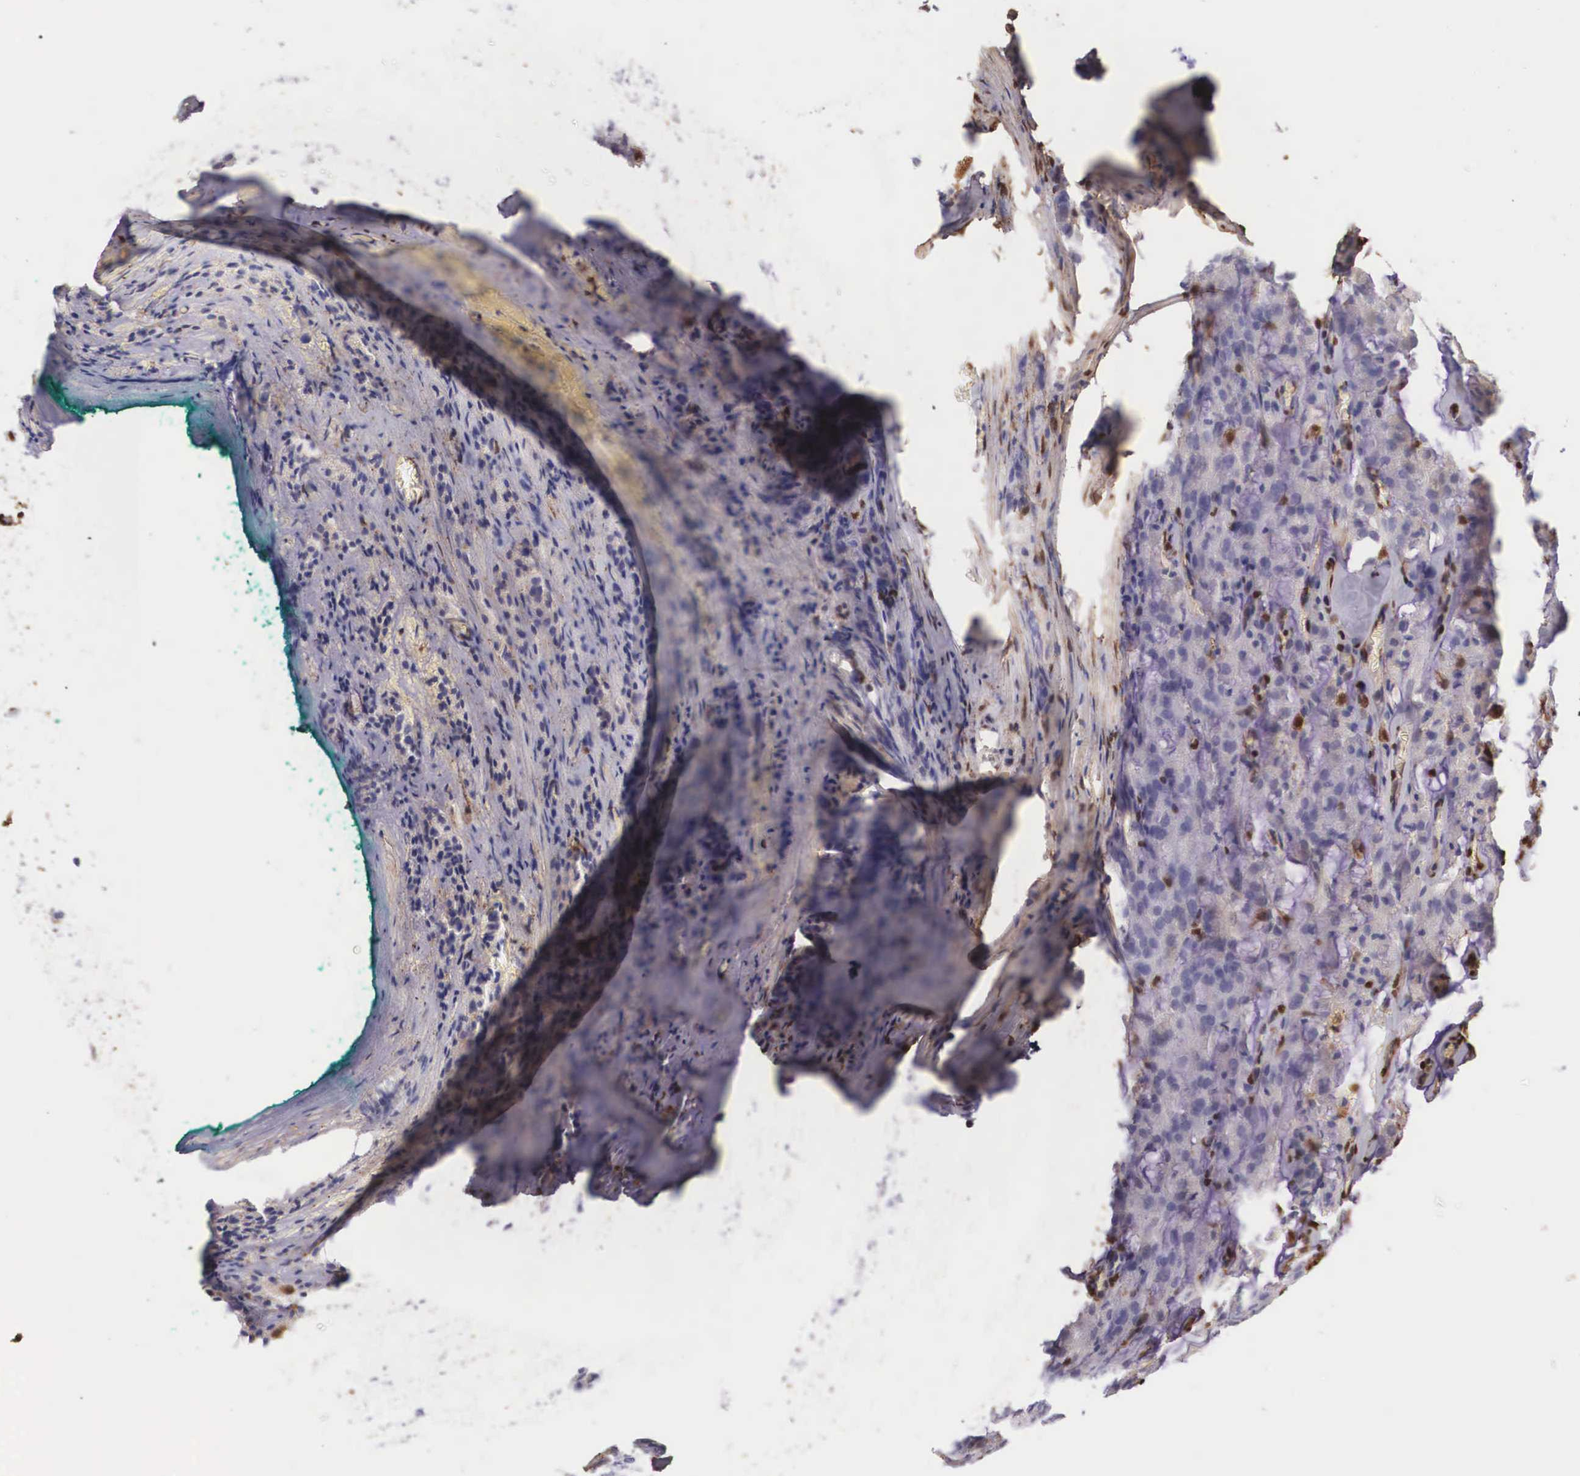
{"staining": {"intensity": "negative", "quantity": "none", "location": "none"}, "tissue": "prostate cancer", "cell_type": "Tumor cells", "image_type": "cancer", "snomed": [{"axis": "morphology", "description": "Adenocarcinoma, Medium grade"}, {"axis": "topography", "description": "Prostate"}], "caption": "Immunohistochemistry micrograph of human prostate adenocarcinoma (medium-grade) stained for a protein (brown), which reveals no positivity in tumor cells. (DAB immunohistochemistry, high magnification).", "gene": "LGALS1", "patient": {"sex": "male", "age": 60}}